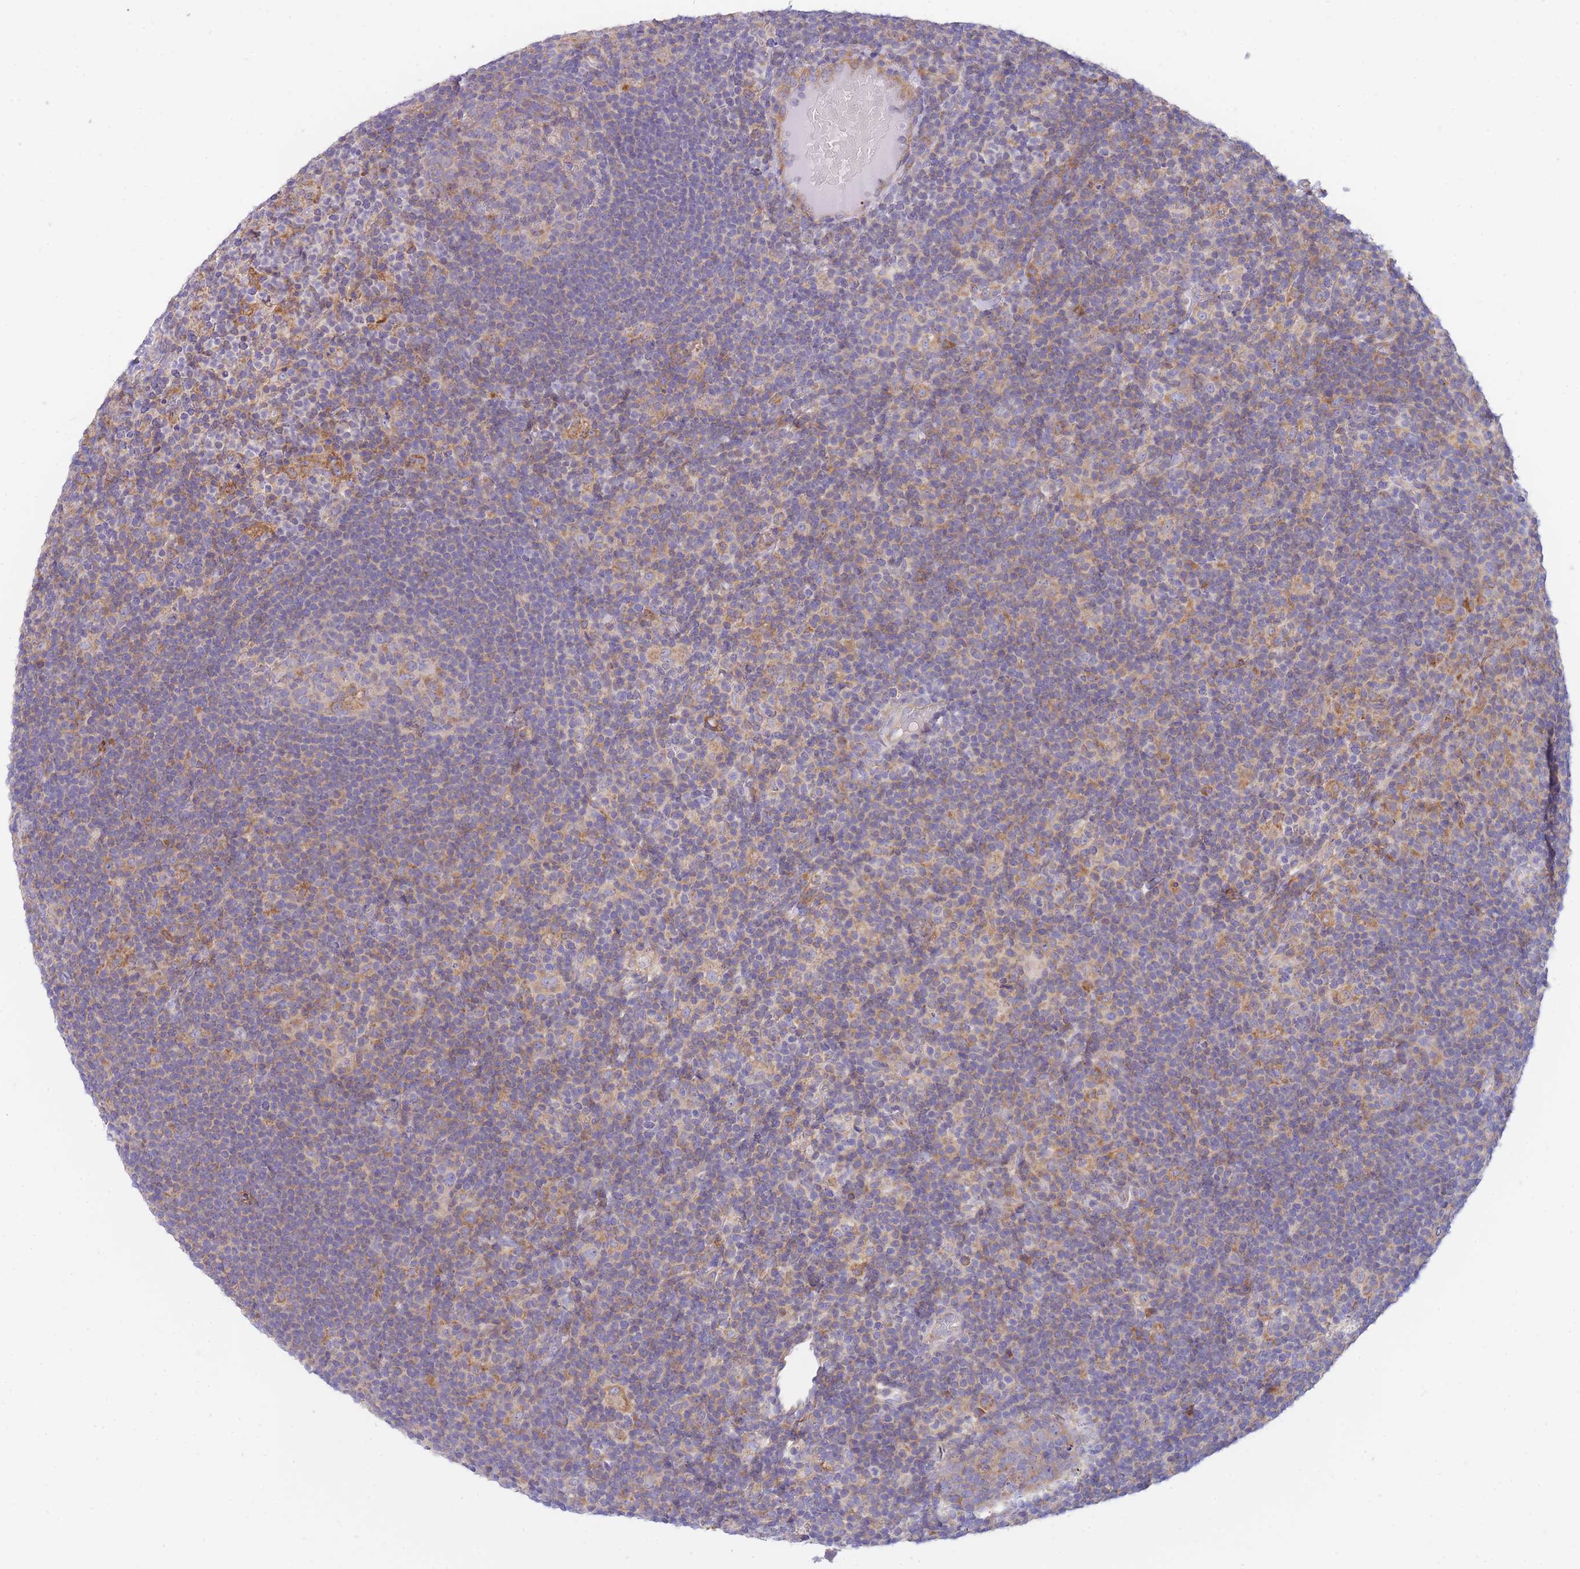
{"staining": {"intensity": "moderate", "quantity": ">75%", "location": "cytoplasmic/membranous"}, "tissue": "lymphoma", "cell_type": "Tumor cells", "image_type": "cancer", "snomed": [{"axis": "morphology", "description": "Hodgkin's disease, NOS"}, {"axis": "topography", "description": "Lymph node"}], "caption": "Hodgkin's disease tissue reveals moderate cytoplasmic/membranous expression in approximately >75% of tumor cells, visualized by immunohistochemistry.", "gene": "SH2B2", "patient": {"sex": "female", "age": 57}}